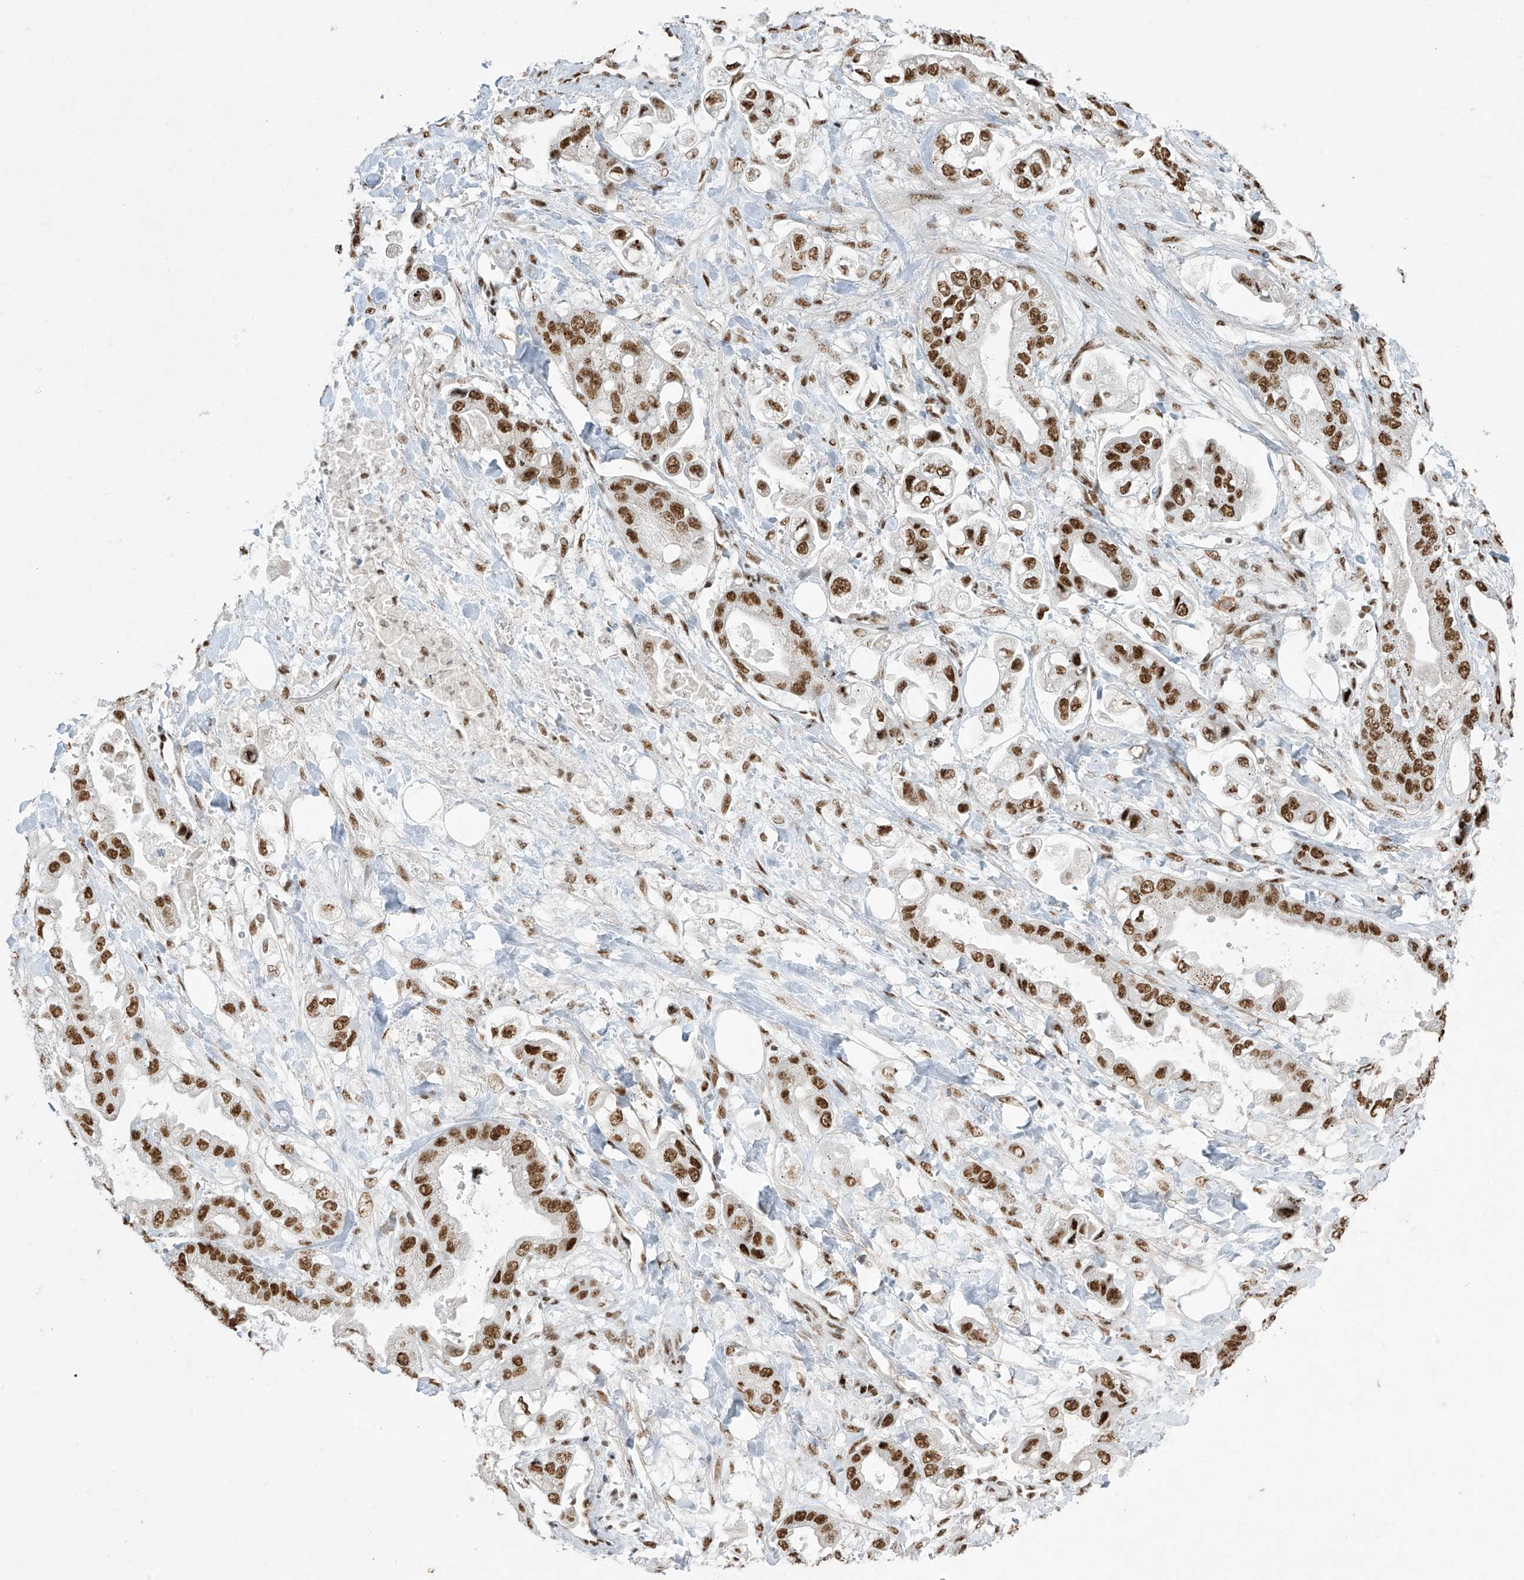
{"staining": {"intensity": "strong", "quantity": ">75%", "location": "nuclear"}, "tissue": "stomach cancer", "cell_type": "Tumor cells", "image_type": "cancer", "snomed": [{"axis": "morphology", "description": "Adenocarcinoma, NOS"}, {"axis": "topography", "description": "Stomach"}], "caption": "Stomach cancer stained with IHC reveals strong nuclear expression in approximately >75% of tumor cells. The protein of interest is shown in brown color, while the nuclei are stained blue.", "gene": "MS4A6A", "patient": {"sex": "male", "age": 62}}